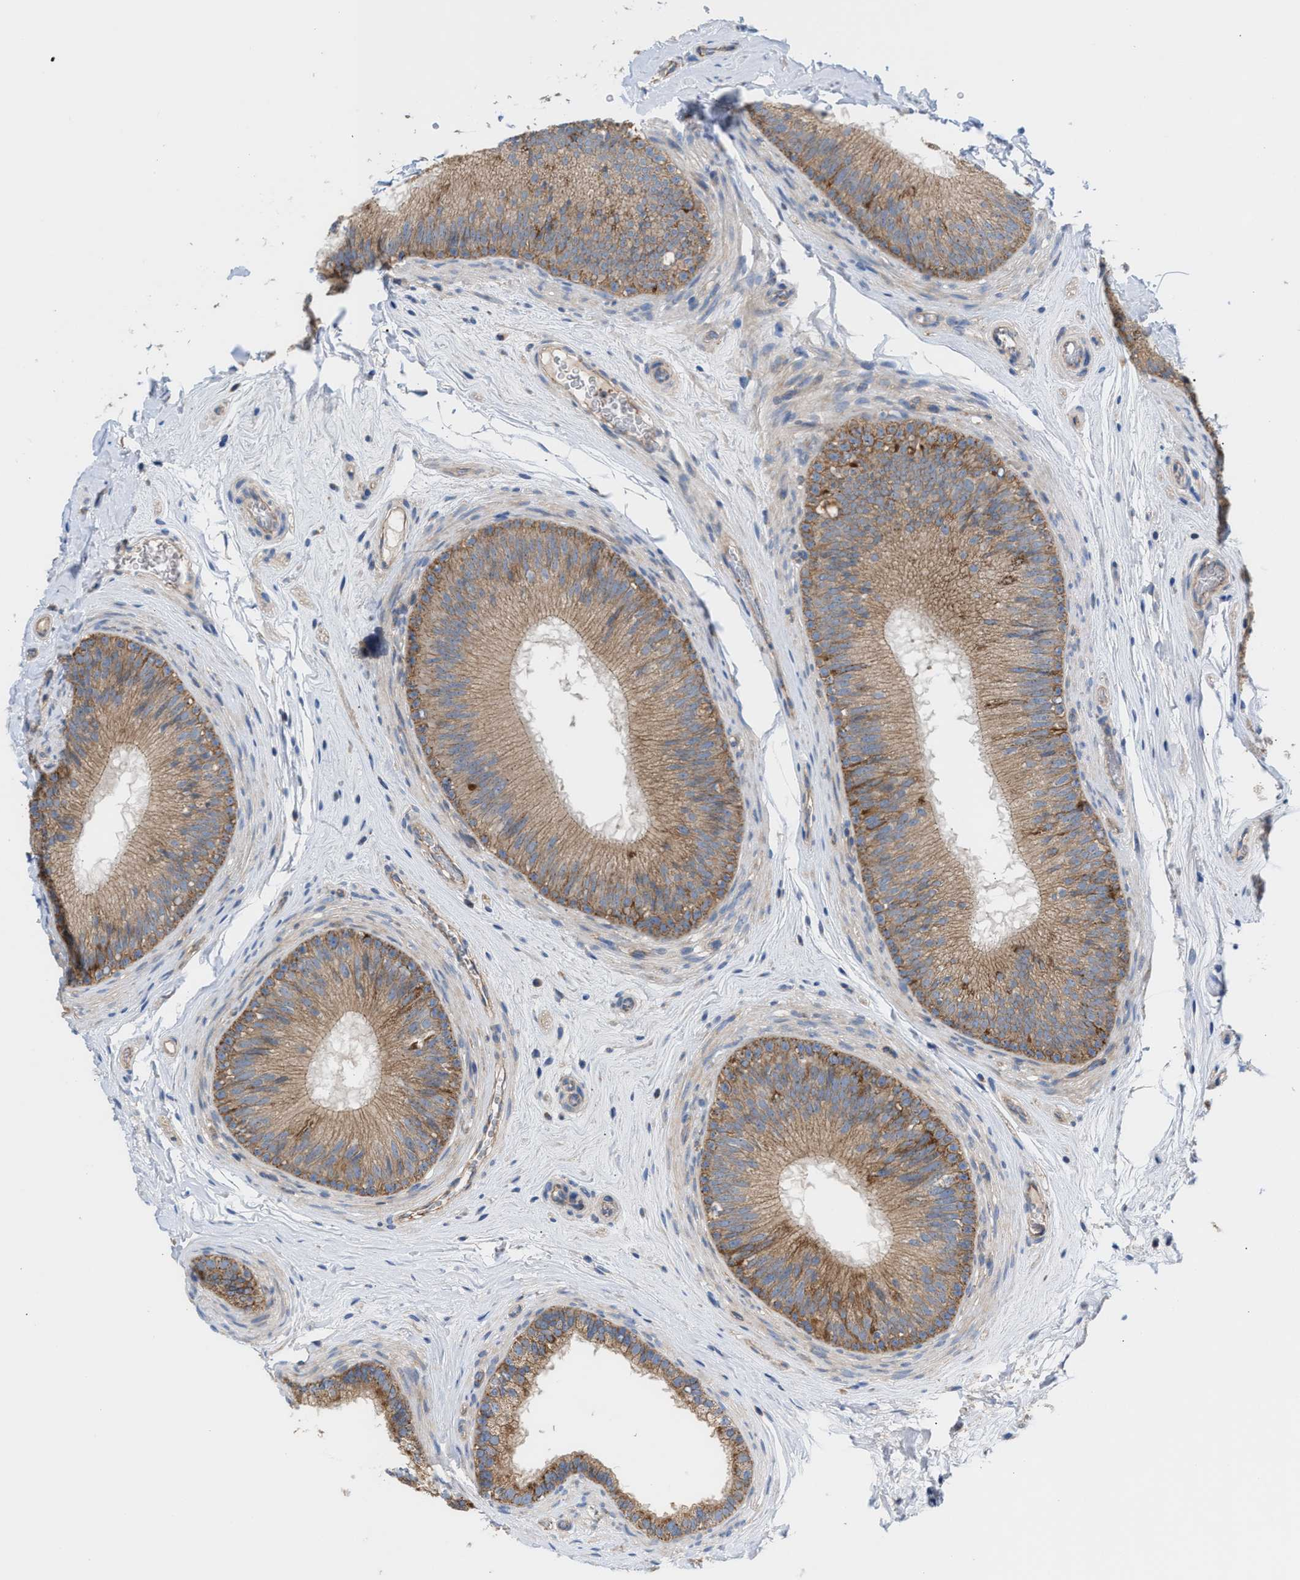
{"staining": {"intensity": "moderate", "quantity": ">75%", "location": "cytoplasmic/membranous"}, "tissue": "epididymis", "cell_type": "Glandular cells", "image_type": "normal", "snomed": [{"axis": "morphology", "description": "Normal tissue, NOS"}, {"axis": "topography", "description": "Testis"}, {"axis": "topography", "description": "Epididymis"}], "caption": "Epididymis was stained to show a protein in brown. There is medium levels of moderate cytoplasmic/membranous expression in about >75% of glandular cells. The staining is performed using DAB brown chromogen to label protein expression. The nuclei are counter-stained blue using hematoxylin.", "gene": "OXSM", "patient": {"sex": "male", "age": 36}}